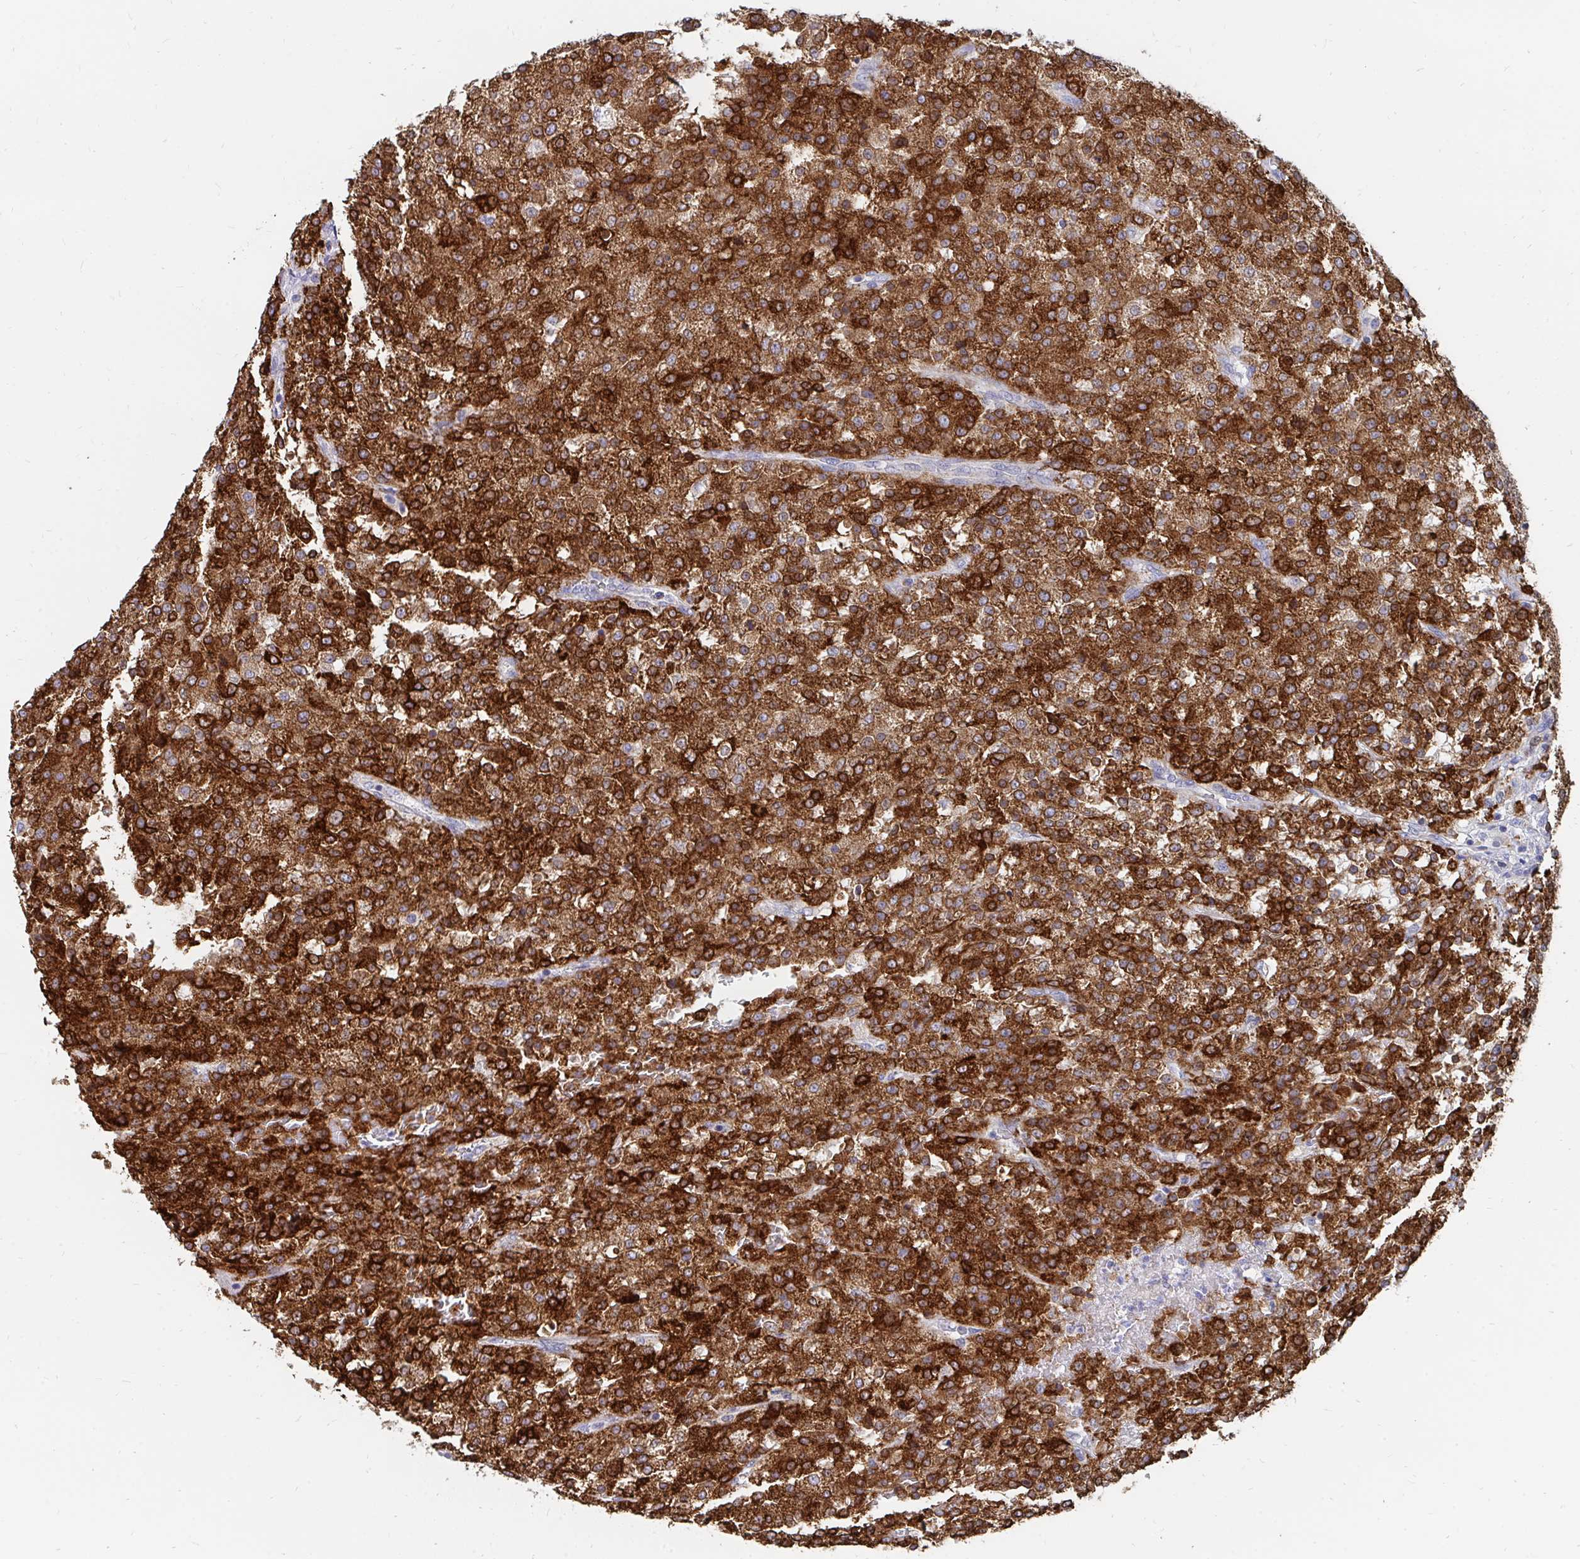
{"staining": {"intensity": "strong", "quantity": ">75%", "location": "cytoplasmic/membranous"}, "tissue": "testis cancer", "cell_type": "Tumor cells", "image_type": "cancer", "snomed": [{"axis": "morphology", "description": "Seminoma, NOS"}, {"axis": "topography", "description": "Testis"}], "caption": "A brown stain labels strong cytoplasmic/membranous positivity of a protein in testis cancer (seminoma) tumor cells.", "gene": "PC", "patient": {"sex": "male", "age": 59}}